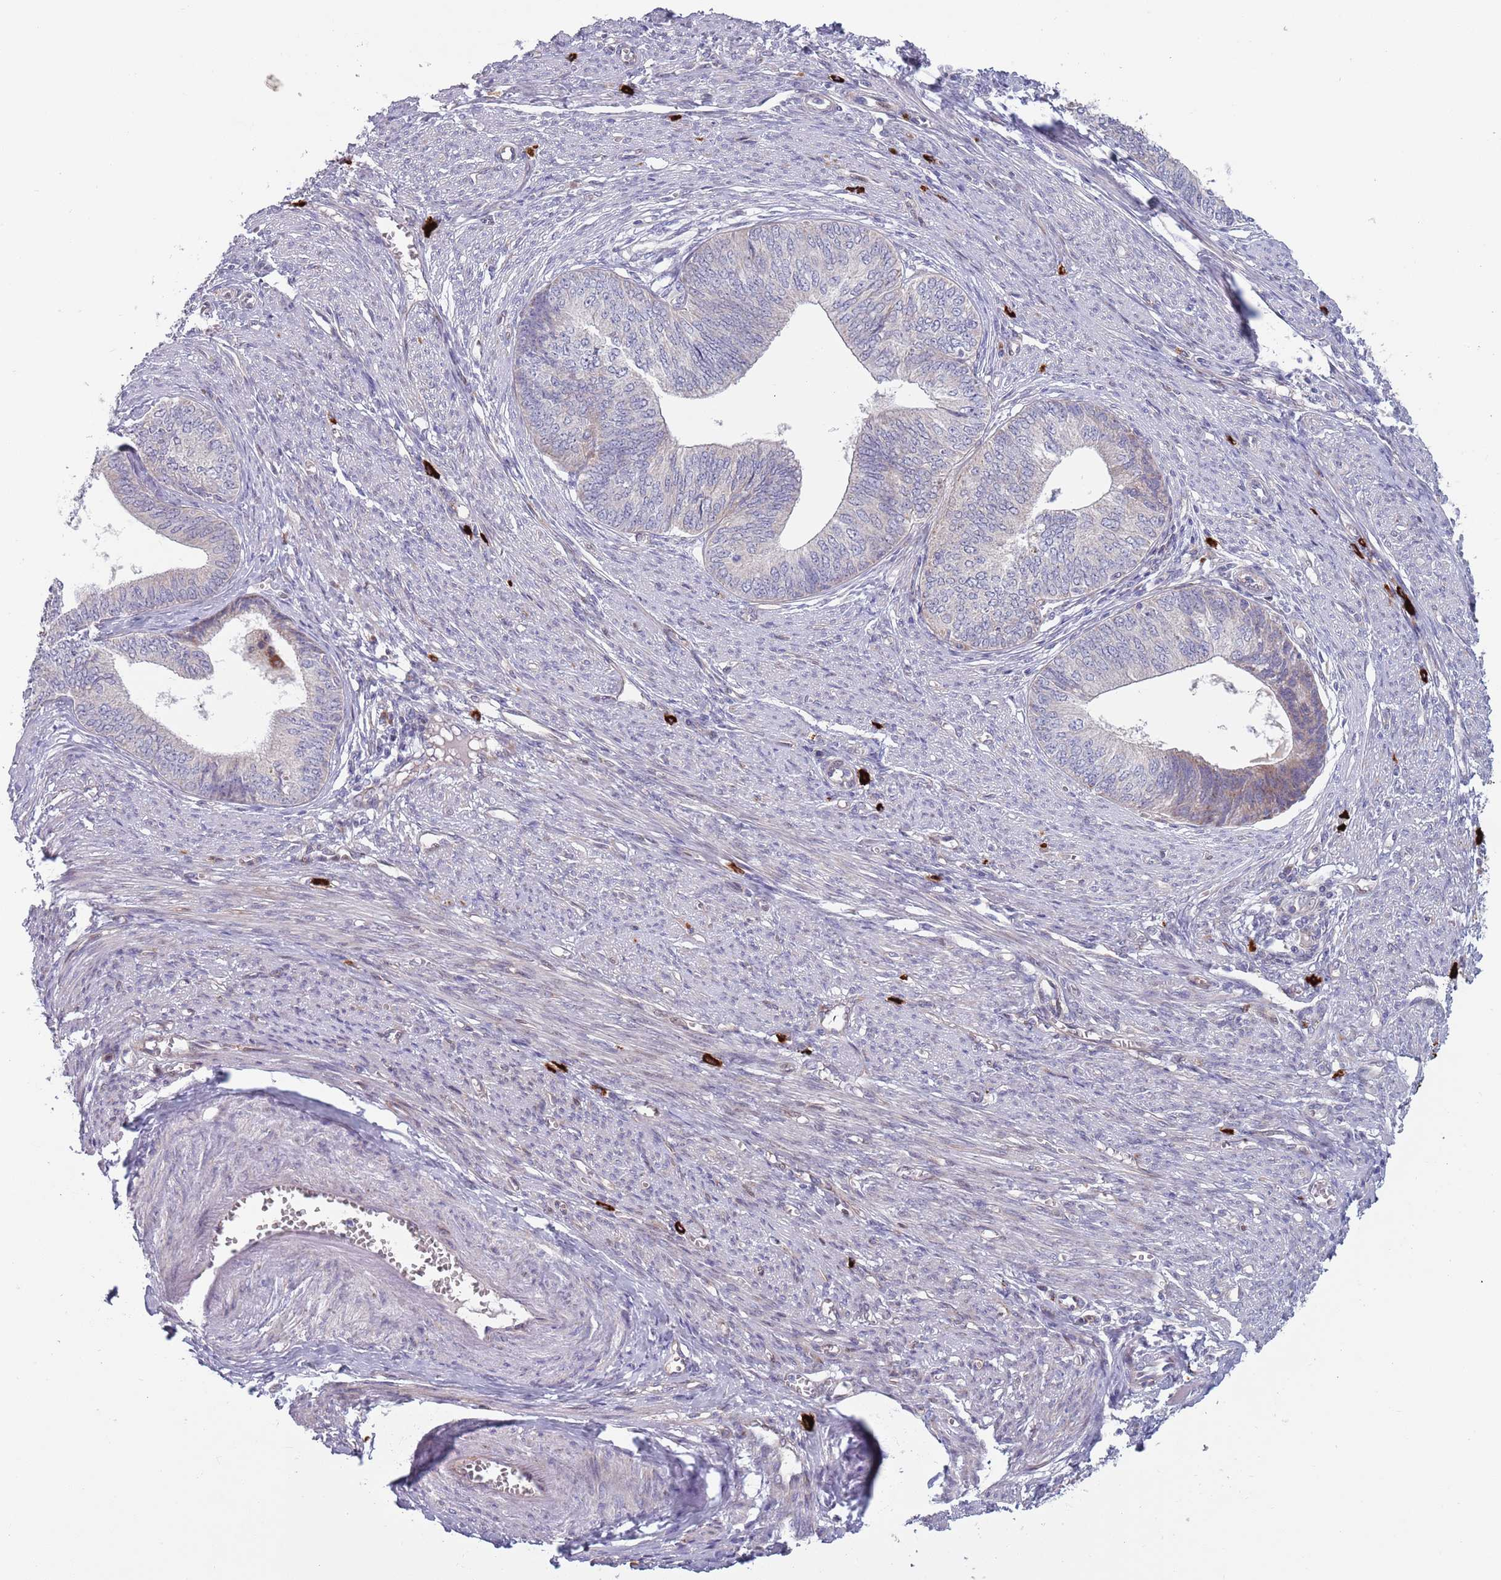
{"staining": {"intensity": "negative", "quantity": "none", "location": "none"}, "tissue": "endometrial cancer", "cell_type": "Tumor cells", "image_type": "cancer", "snomed": [{"axis": "morphology", "description": "Adenocarcinoma, NOS"}, {"axis": "topography", "description": "Endometrium"}], "caption": "IHC photomicrograph of neoplastic tissue: human endometrial adenocarcinoma stained with DAB (3,3'-diaminobenzidine) shows no significant protein expression in tumor cells.", "gene": "TYW1", "patient": {"sex": "female", "age": 68}}